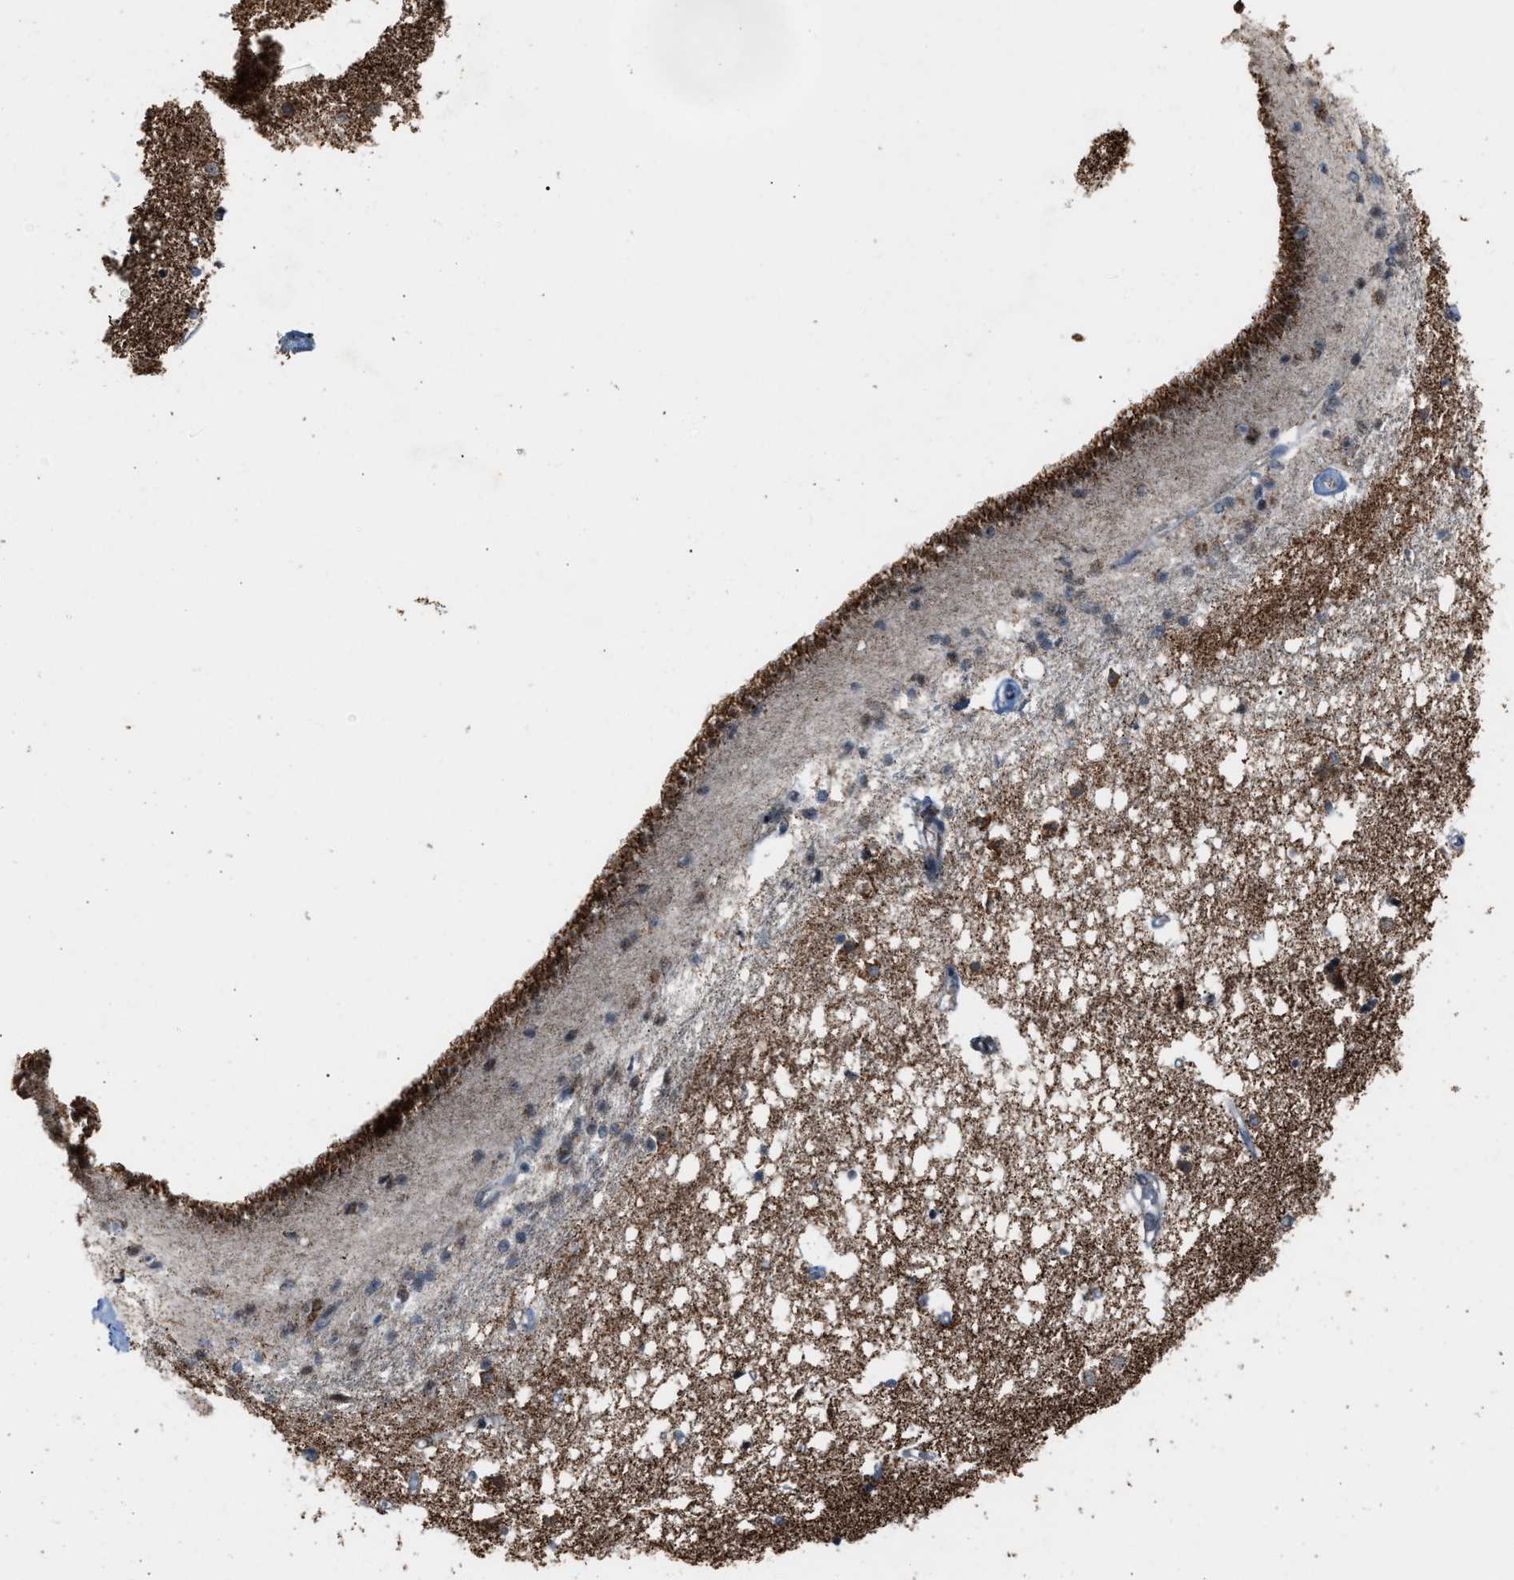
{"staining": {"intensity": "moderate", "quantity": "<25%", "location": "cytoplasmic/membranous,nuclear"}, "tissue": "caudate", "cell_type": "Glial cells", "image_type": "normal", "snomed": [{"axis": "morphology", "description": "Normal tissue, NOS"}, {"axis": "topography", "description": "Lateral ventricle wall"}], "caption": "Immunohistochemistry image of unremarkable caudate: caudate stained using immunohistochemistry (IHC) demonstrates low levels of moderate protein expression localized specifically in the cytoplasmic/membranous,nuclear of glial cells, appearing as a cytoplasmic/membranous,nuclear brown color.", "gene": "CHN2", "patient": {"sex": "male", "age": 45}}